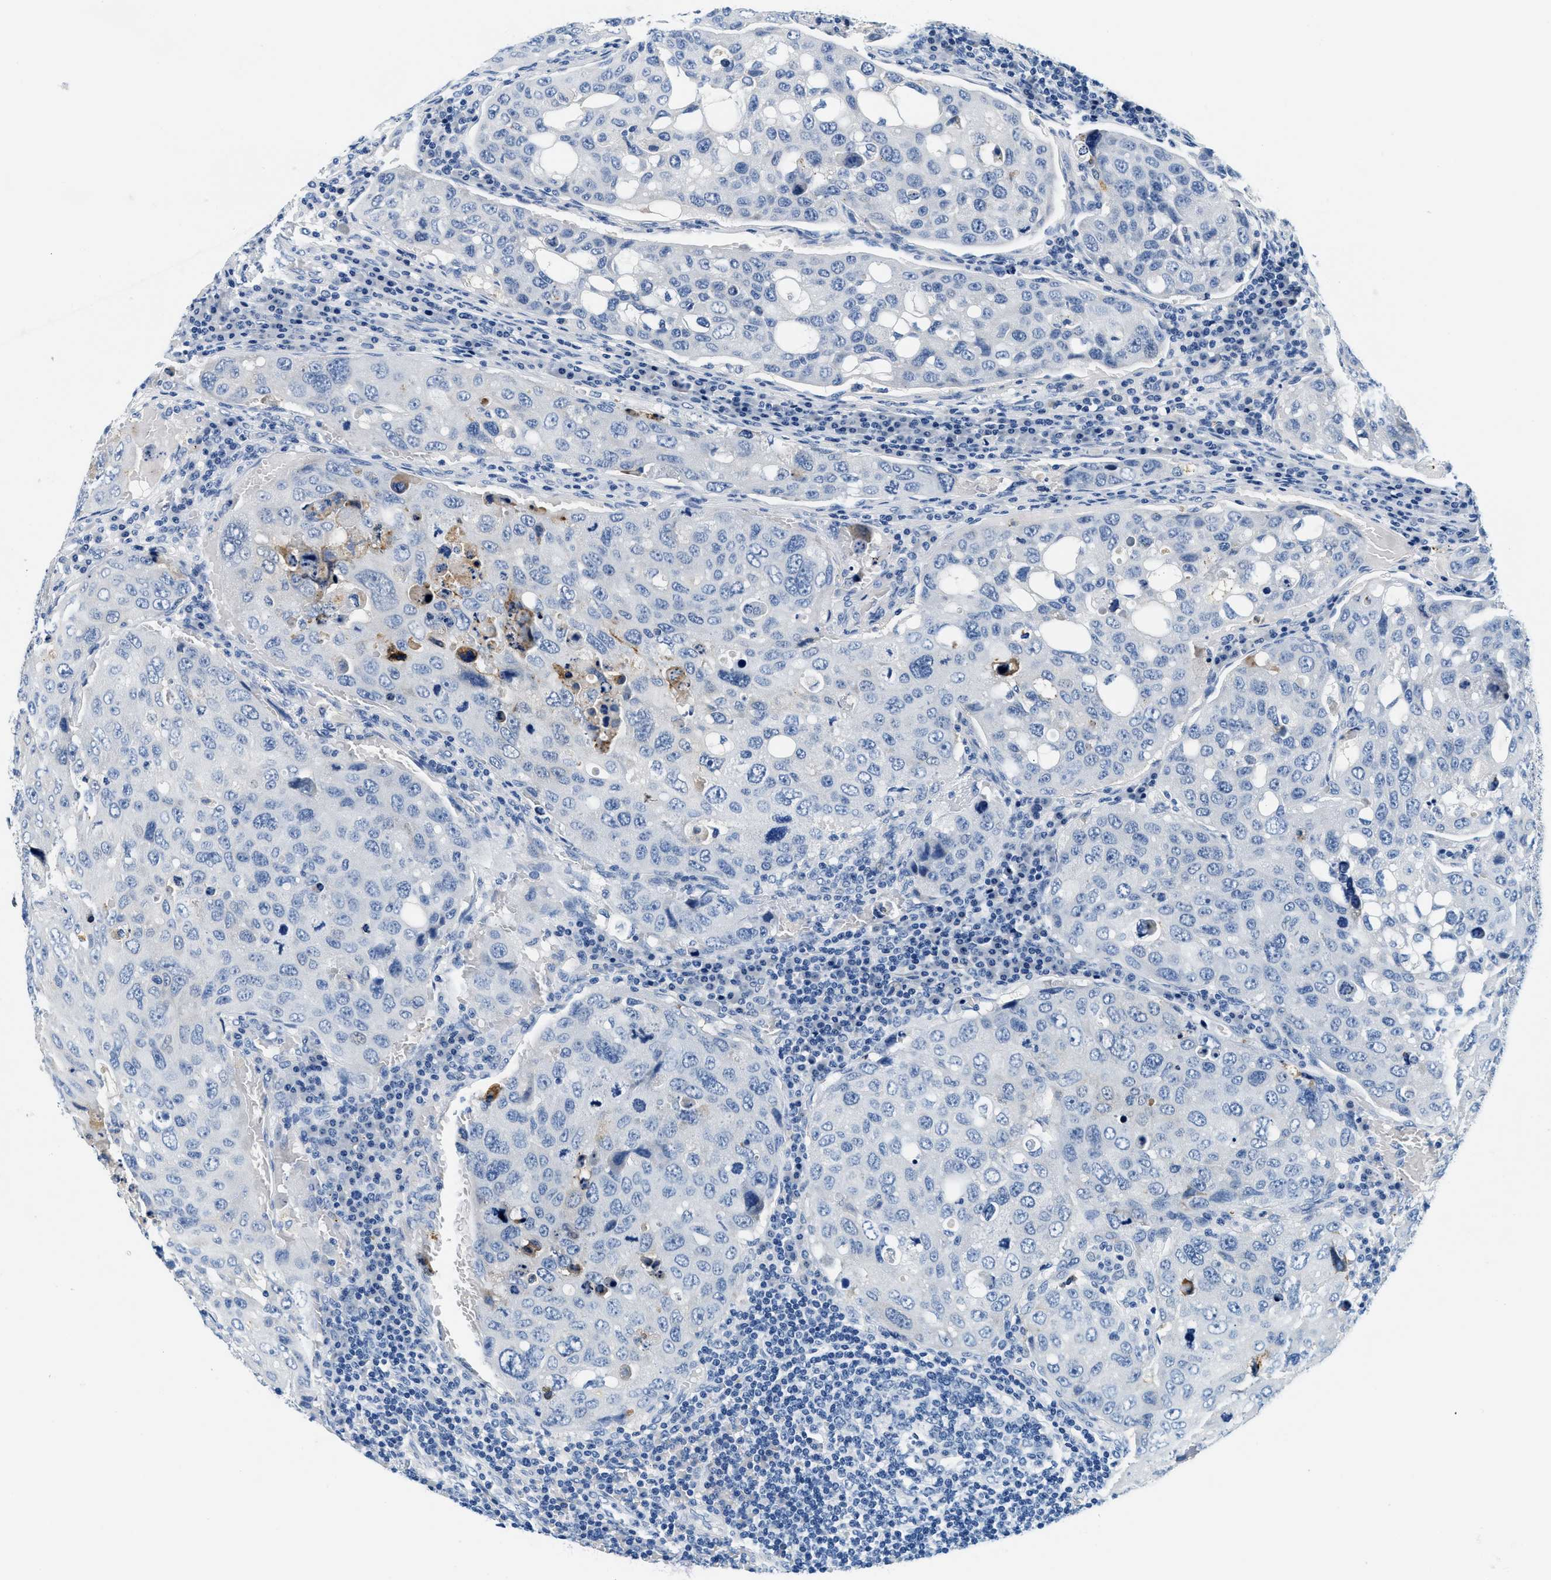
{"staining": {"intensity": "negative", "quantity": "none", "location": "none"}, "tissue": "urothelial cancer", "cell_type": "Tumor cells", "image_type": "cancer", "snomed": [{"axis": "morphology", "description": "Urothelial carcinoma, High grade"}, {"axis": "topography", "description": "Lymph node"}, {"axis": "topography", "description": "Urinary bladder"}], "caption": "Image shows no protein expression in tumor cells of urothelial carcinoma (high-grade) tissue.", "gene": "GSTM3", "patient": {"sex": "male", "age": 51}}